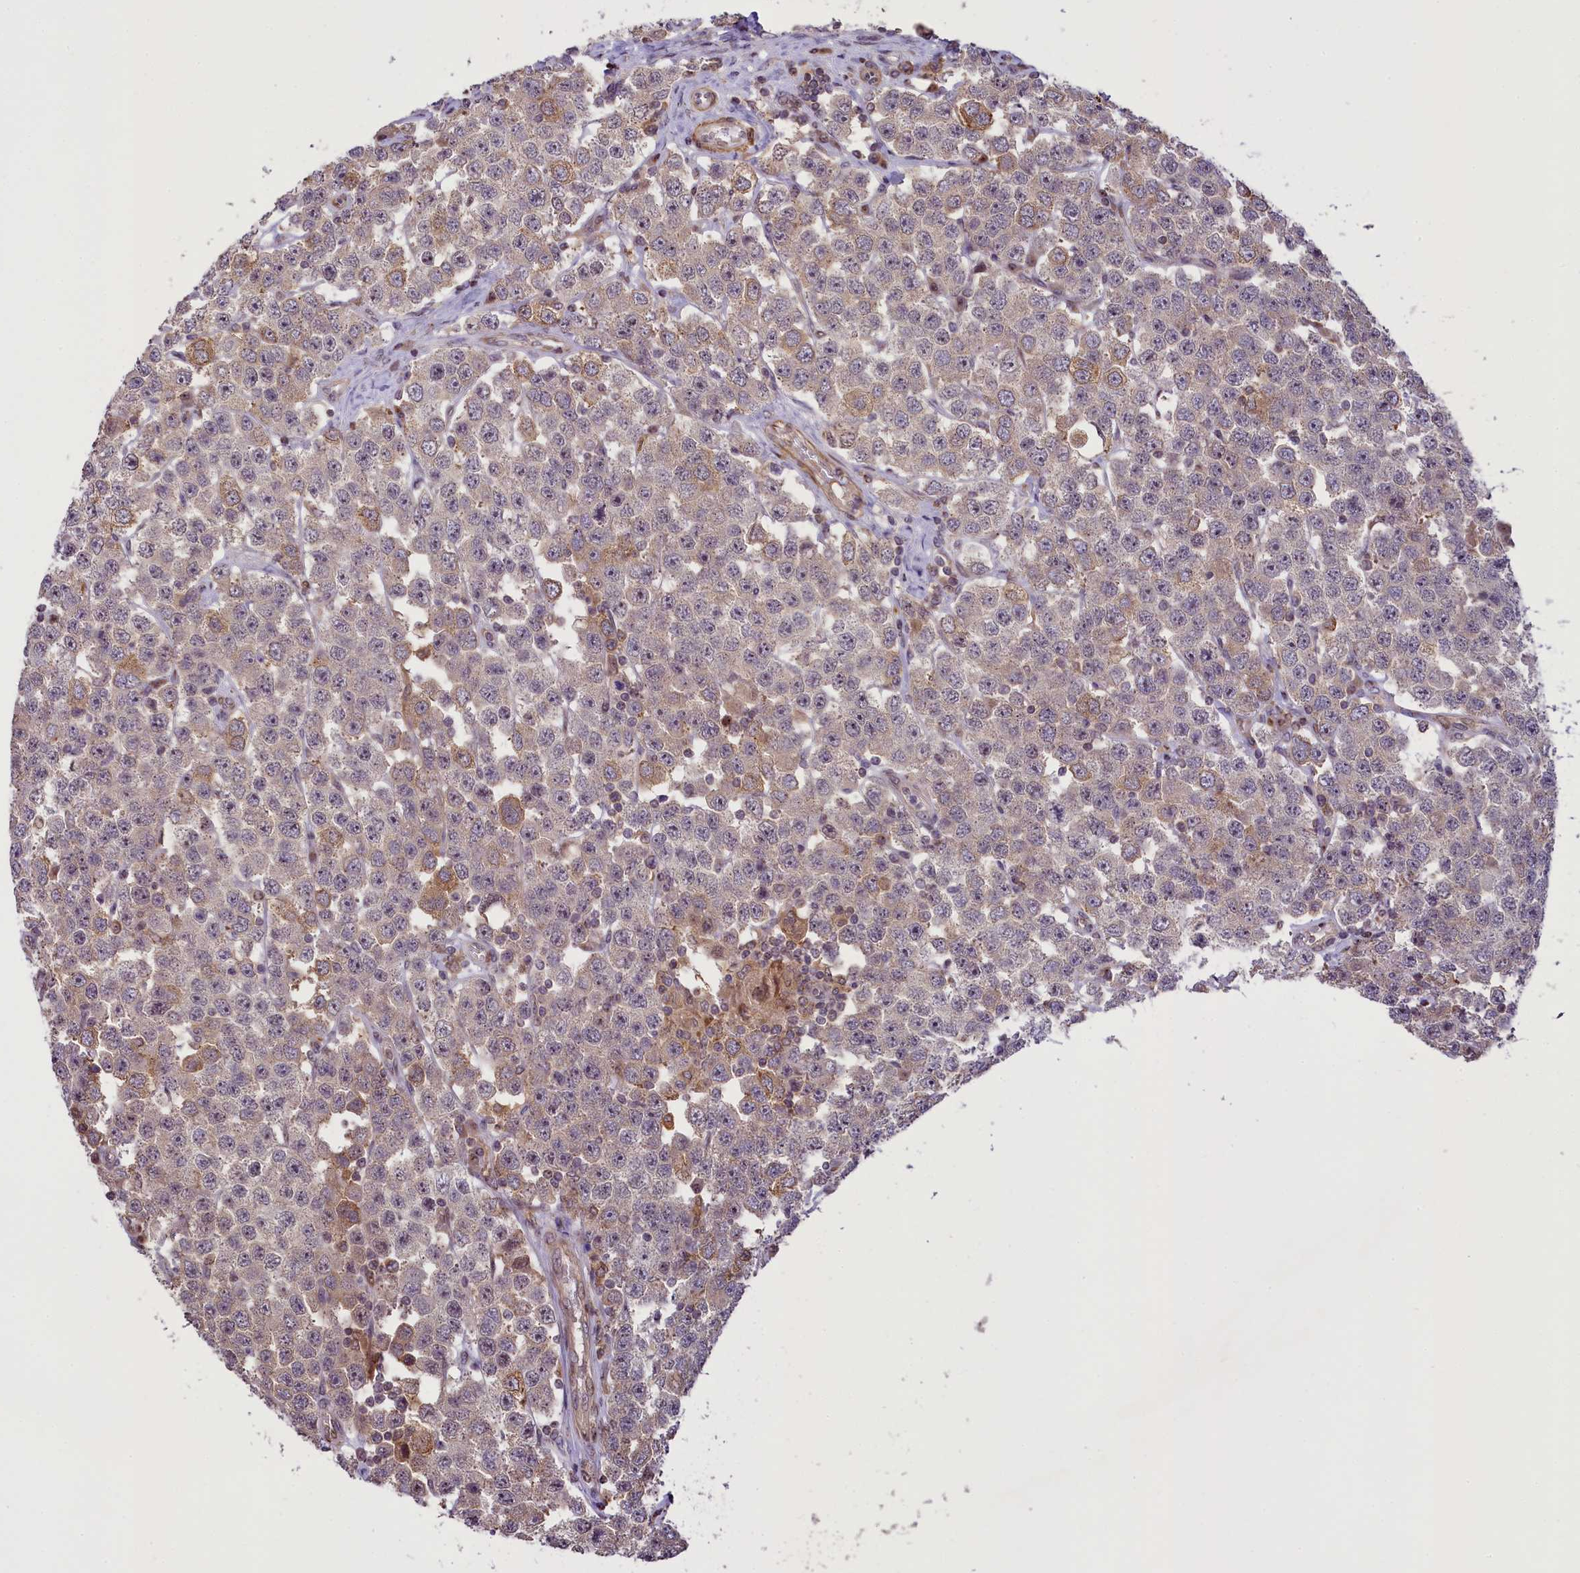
{"staining": {"intensity": "moderate", "quantity": "<25%", "location": "cytoplasmic/membranous"}, "tissue": "testis cancer", "cell_type": "Tumor cells", "image_type": "cancer", "snomed": [{"axis": "morphology", "description": "Seminoma, NOS"}, {"axis": "topography", "description": "Testis"}], "caption": "Immunohistochemical staining of seminoma (testis) shows low levels of moderate cytoplasmic/membranous expression in approximately <25% of tumor cells. Nuclei are stained in blue.", "gene": "RBBP8", "patient": {"sex": "male", "age": 28}}